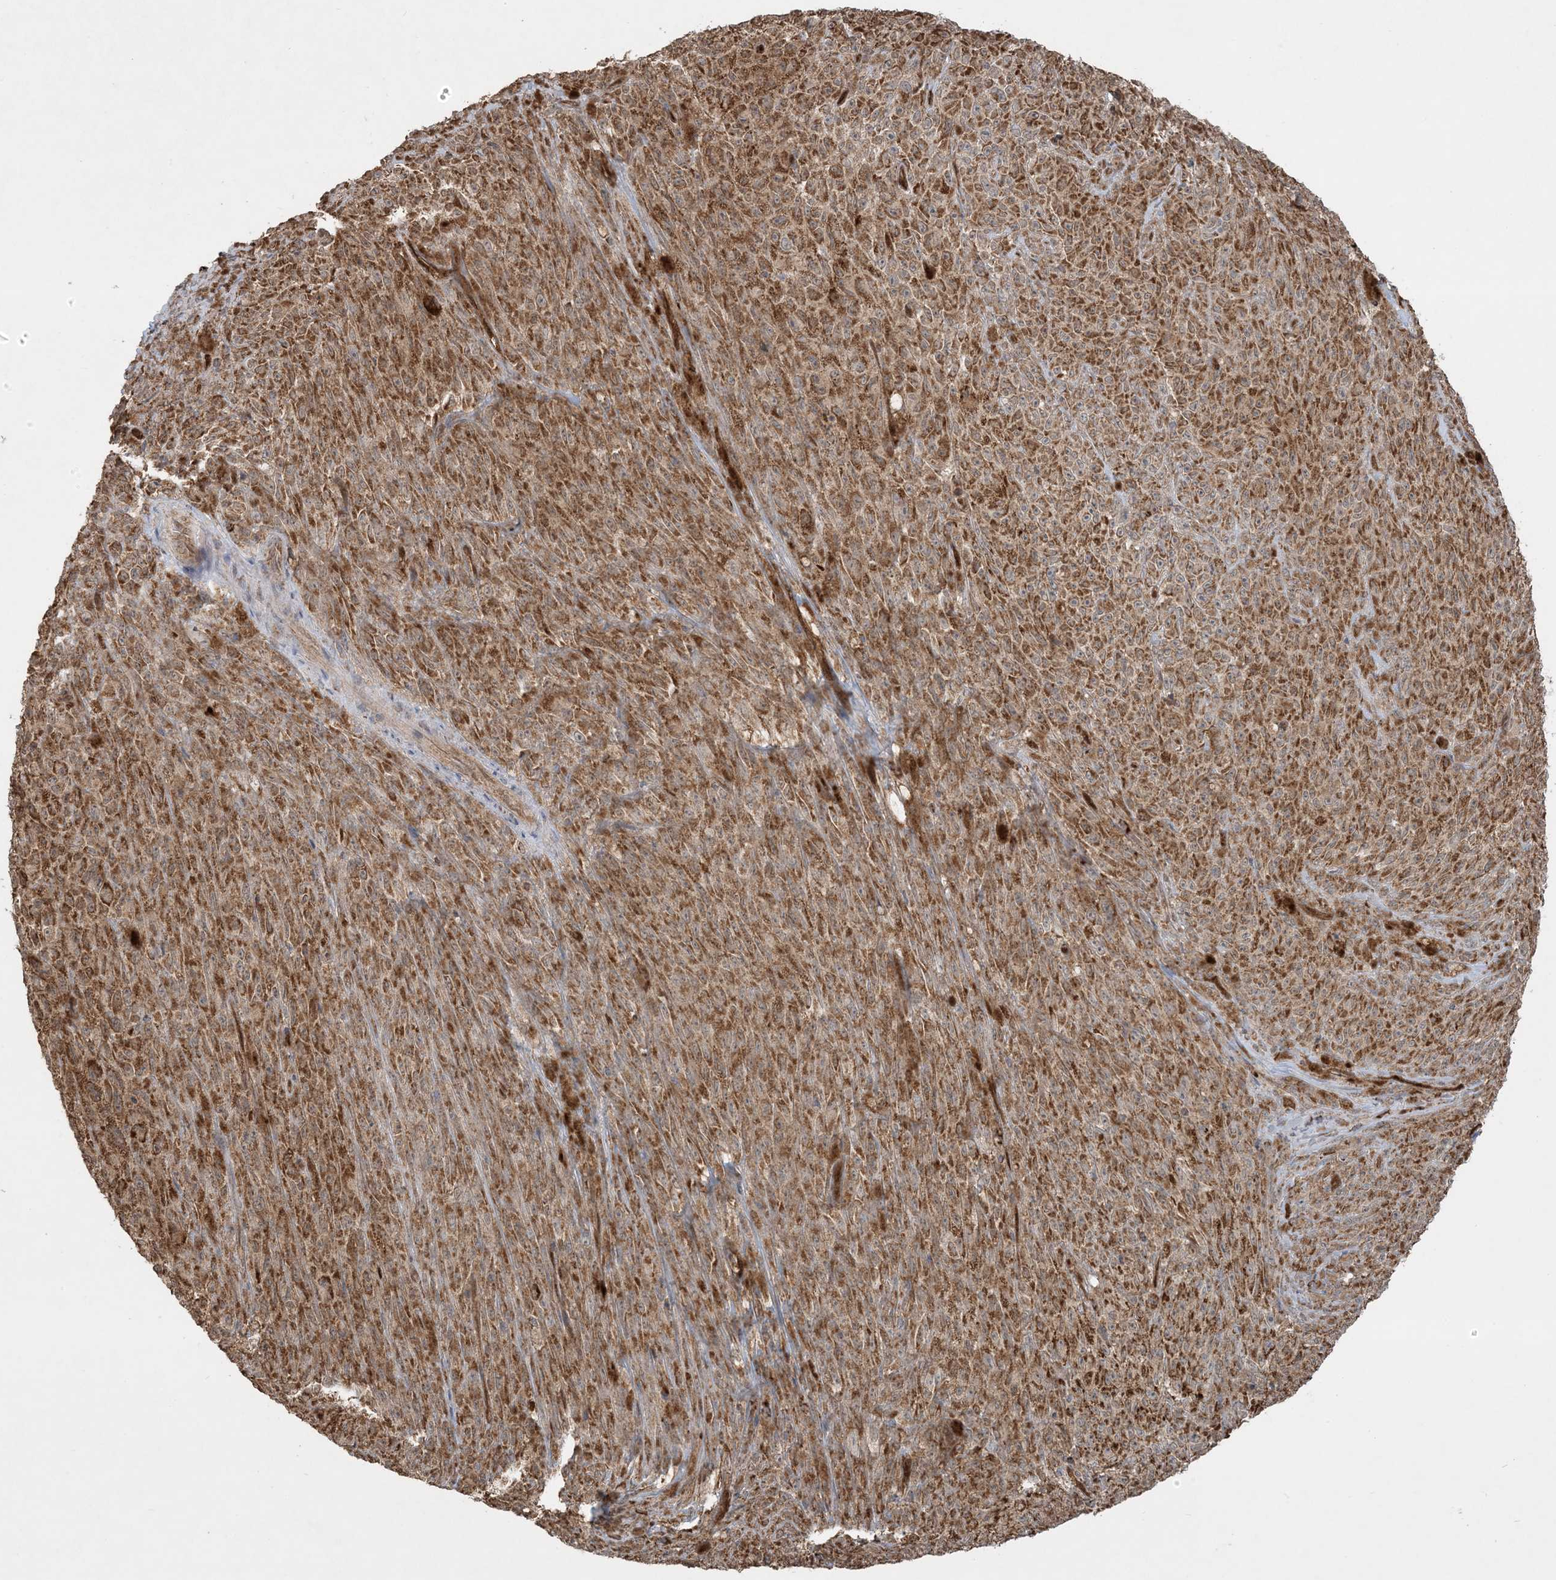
{"staining": {"intensity": "moderate", "quantity": ">75%", "location": "cytoplasmic/membranous"}, "tissue": "melanoma", "cell_type": "Tumor cells", "image_type": "cancer", "snomed": [{"axis": "morphology", "description": "Malignant melanoma, NOS"}, {"axis": "topography", "description": "Skin"}], "caption": "Moderate cytoplasmic/membranous protein expression is appreciated in approximately >75% of tumor cells in melanoma. Ihc stains the protein in brown and the nuclei are stained blue.", "gene": "PPM1F", "patient": {"sex": "female", "age": 82}}